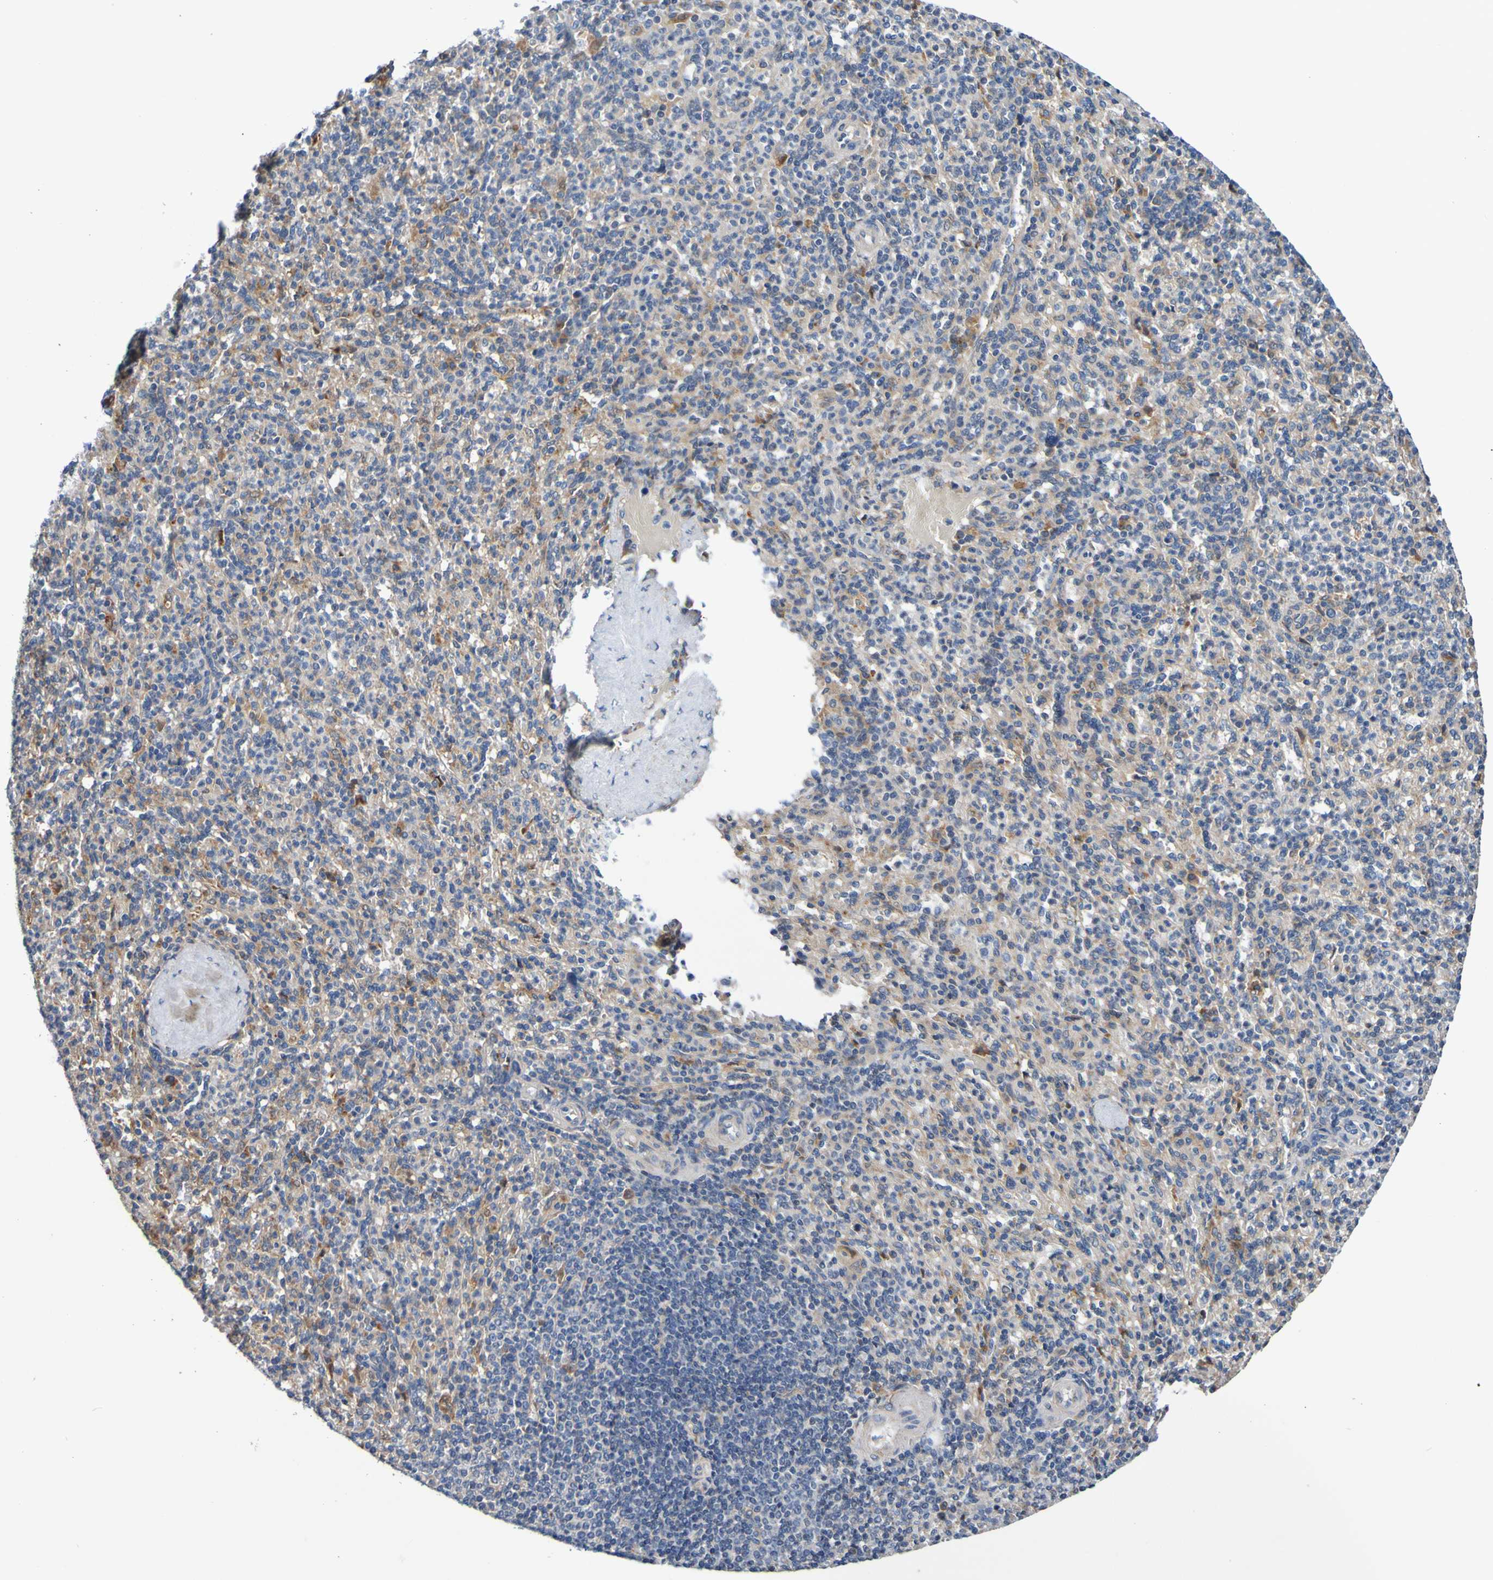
{"staining": {"intensity": "weak", "quantity": ">75%", "location": "cytoplasmic/membranous"}, "tissue": "spleen", "cell_type": "Cells in red pulp", "image_type": "normal", "snomed": [{"axis": "morphology", "description": "Normal tissue, NOS"}, {"axis": "topography", "description": "Spleen"}], "caption": "Benign spleen was stained to show a protein in brown. There is low levels of weak cytoplasmic/membranous positivity in approximately >75% of cells in red pulp.", "gene": "METAP2", "patient": {"sex": "male", "age": 36}}